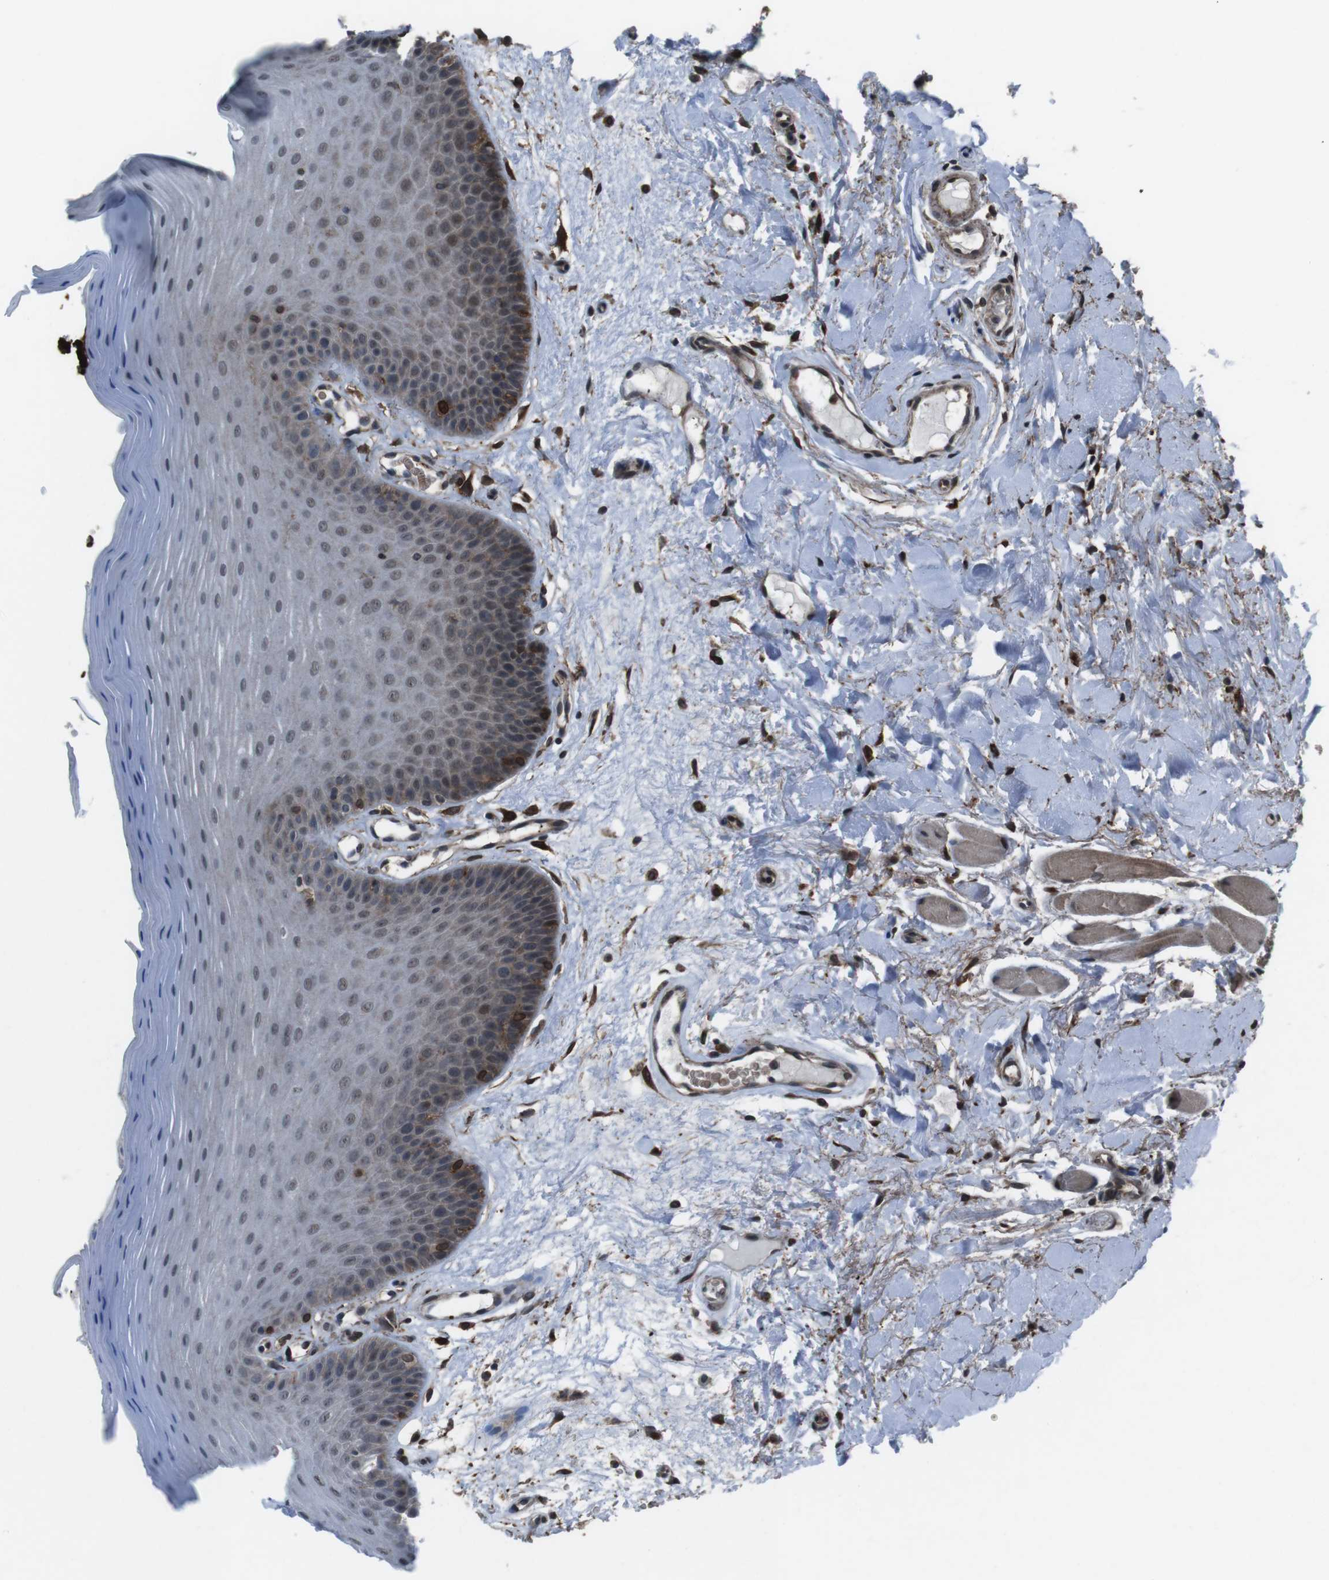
{"staining": {"intensity": "moderate", "quantity": "25%-75%", "location": "cytoplasmic/membranous,nuclear"}, "tissue": "oral mucosa", "cell_type": "Squamous epithelial cells", "image_type": "normal", "snomed": [{"axis": "morphology", "description": "Normal tissue, NOS"}, {"axis": "morphology", "description": "Squamous cell carcinoma, NOS"}, {"axis": "topography", "description": "Skeletal muscle"}, {"axis": "topography", "description": "Adipose tissue"}, {"axis": "topography", "description": "Vascular tissue"}, {"axis": "topography", "description": "Oral tissue"}, {"axis": "topography", "description": "Peripheral nerve tissue"}, {"axis": "topography", "description": "Head-Neck"}], "caption": "A high-resolution image shows immunohistochemistry staining of normal oral mucosa, which displays moderate cytoplasmic/membranous,nuclear staining in approximately 25%-75% of squamous epithelial cells. (DAB IHC with brightfield microscopy, high magnification).", "gene": "GDF10", "patient": {"sex": "male", "age": 71}}